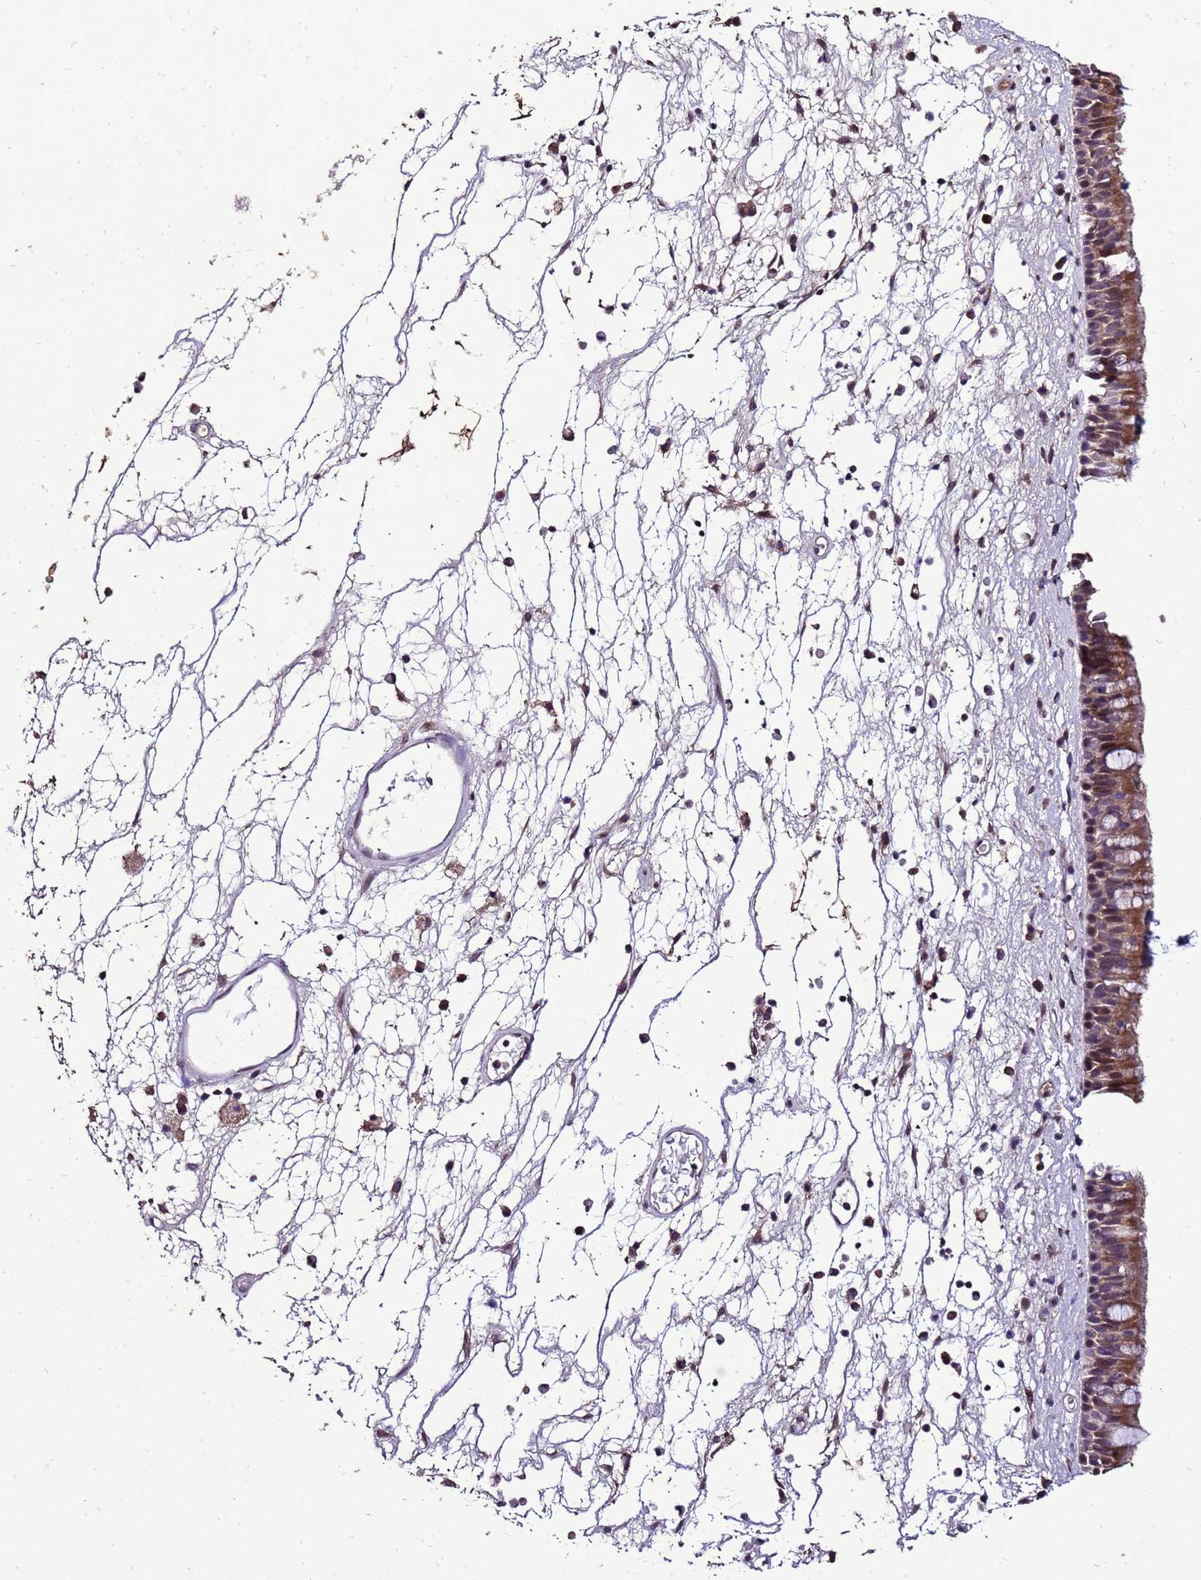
{"staining": {"intensity": "moderate", "quantity": ">75%", "location": "cytoplasmic/membranous"}, "tissue": "nasopharynx", "cell_type": "Respiratory epithelial cells", "image_type": "normal", "snomed": [{"axis": "morphology", "description": "Normal tissue, NOS"}, {"axis": "morphology", "description": "Inflammation, NOS"}, {"axis": "morphology", "description": "Malignant melanoma, Metastatic site"}, {"axis": "topography", "description": "Nasopharynx"}], "caption": "Immunohistochemistry (IHC) staining of benign nasopharynx, which reveals medium levels of moderate cytoplasmic/membranous staining in approximately >75% of respiratory epithelial cells indicating moderate cytoplasmic/membranous protein staining. The staining was performed using DAB (brown) for protein detection and nuclei were counterstained in hematoxylin (blue).", "gene": "ZNF329", "patient": {"sex": "male", "age": 70}}